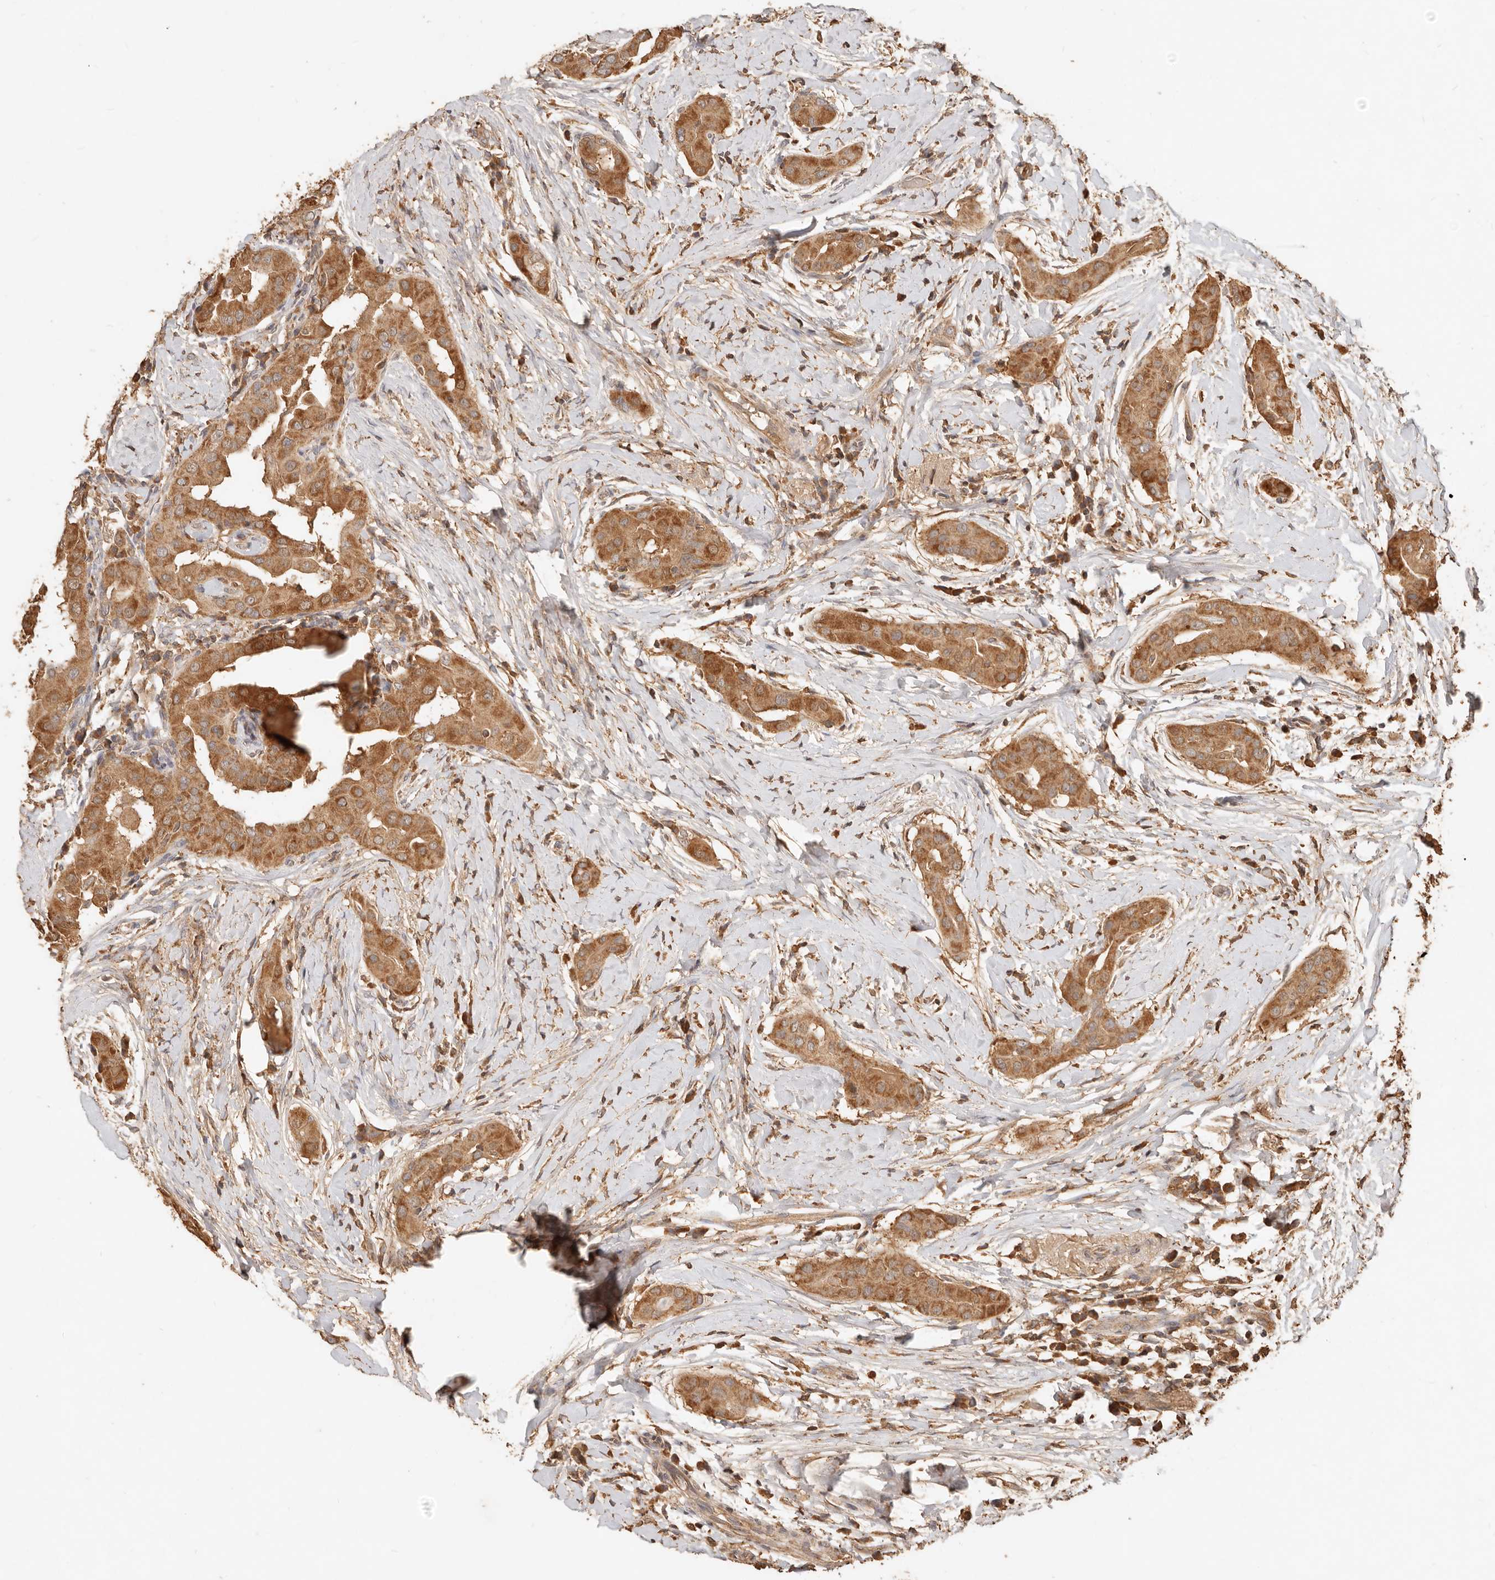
{"staining": {"intensity": "moderate", "quantity": ">75%", "location": "cytoplasmic/membranous"}, "tissue": "thyroid cancer", "cell_type": "Tumor cells", "image_type": "cancer", "snomed": [{"axis": "morphology", "description": "Papillary adenocarcinoma, NOS"}, {"axis": "topography", "description": "Thyroid gland"}], "caption": "Approximately >75% of tumor cells in thyroid cancer (papillary adenocarcinoma) exhibit moderate cytoplasmic/membranous protein staining as visualized by brown immunohistochemical staining.", "gene": "FAM180B", "patient": {"sex": "male", "age": 33}}